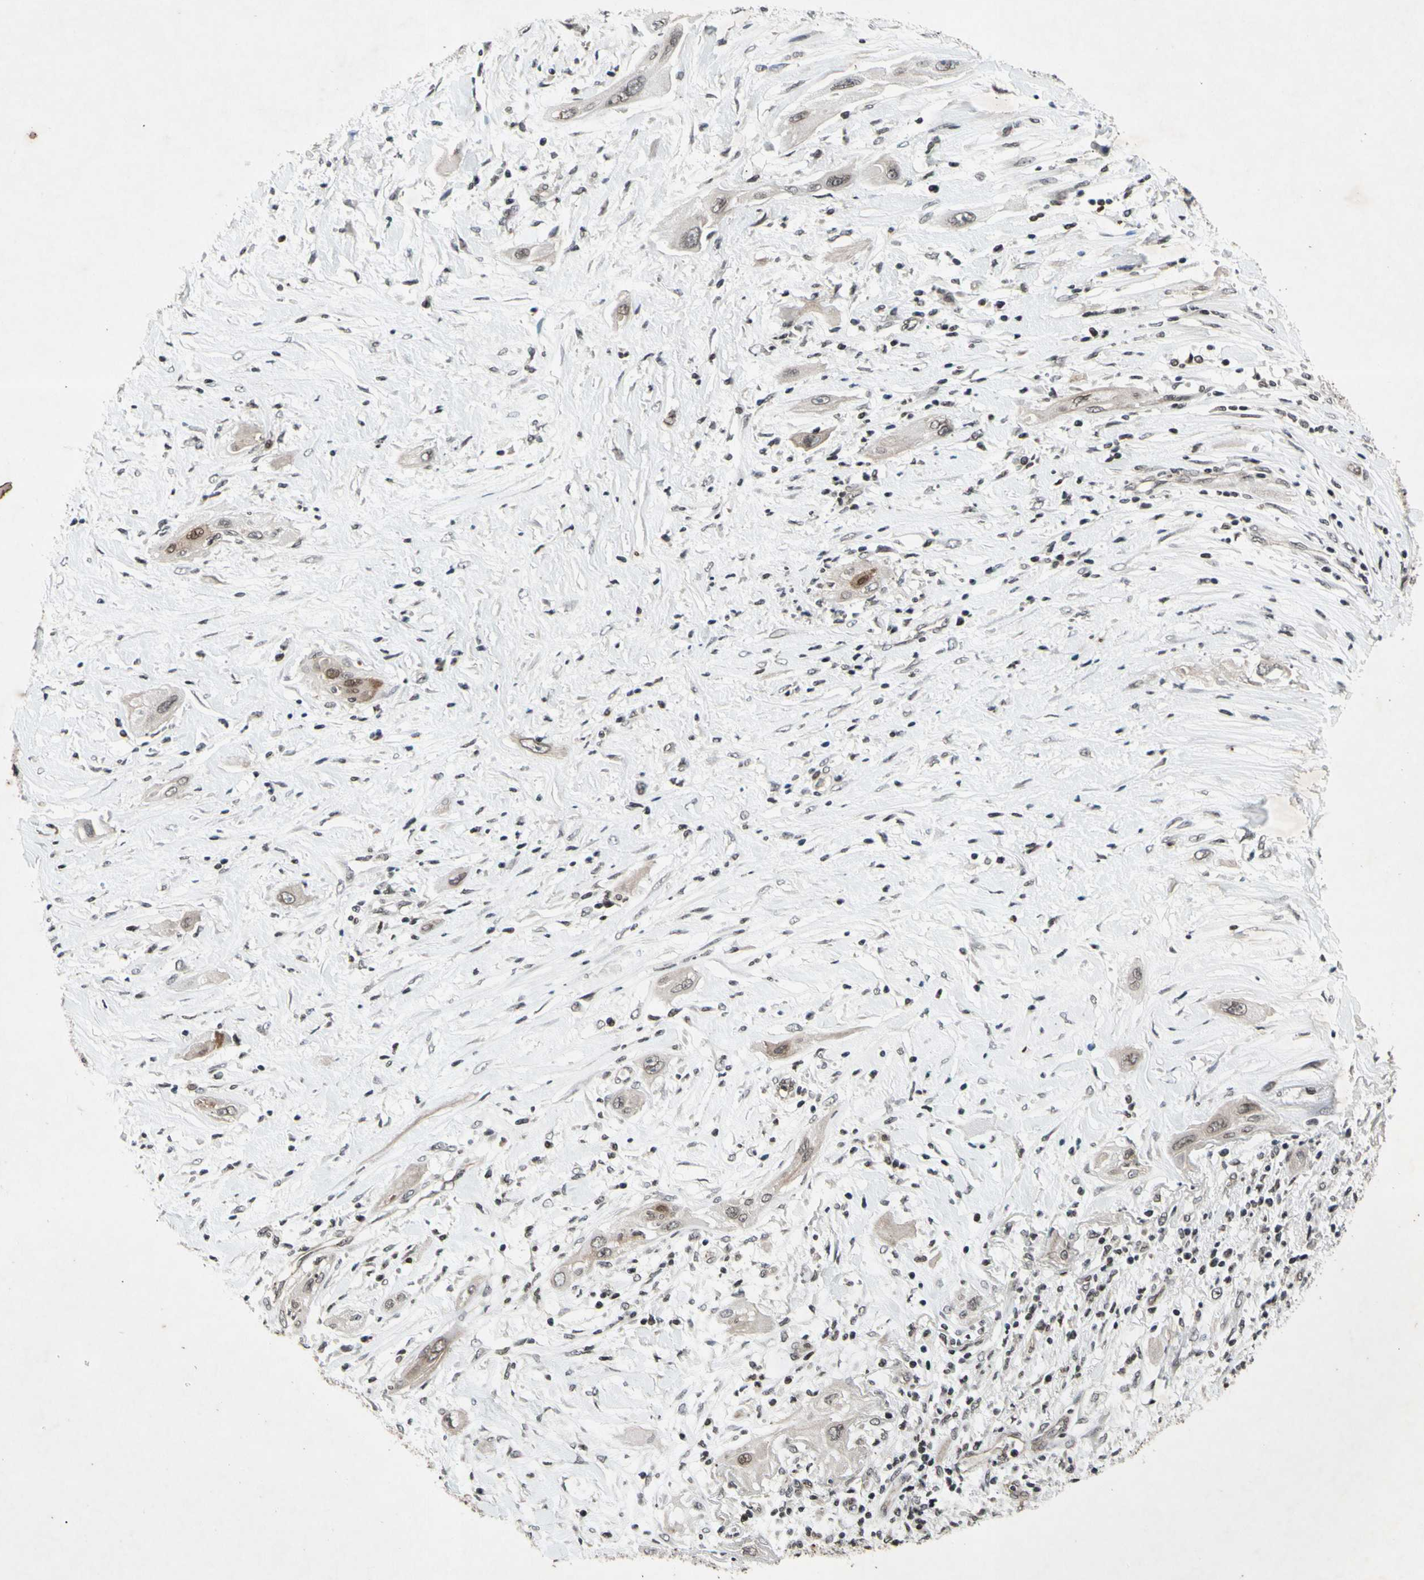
{"staining": {"intensity": "weak", "quantity": "25%-75%", "location": "cytoplasmic/membranous,nuclear"}, "tissue": "lung cancer", "cell_type": "Tumor cells", "image_type": "cancer", "snomed": [{"axis": "morphology", "description": "Squamous cell carcinoma, NOS"}, {"axis": "topography", "description": "Lung"}], "caption": "Lung squamous cell carcinoma stained with a brown dye displays weak cytoplasmic/membranous and nuclear positive staining in about 25%-75% of tumor cells.", "gene": "XPO1", "patient": {"sex": "female", "age": 47}}